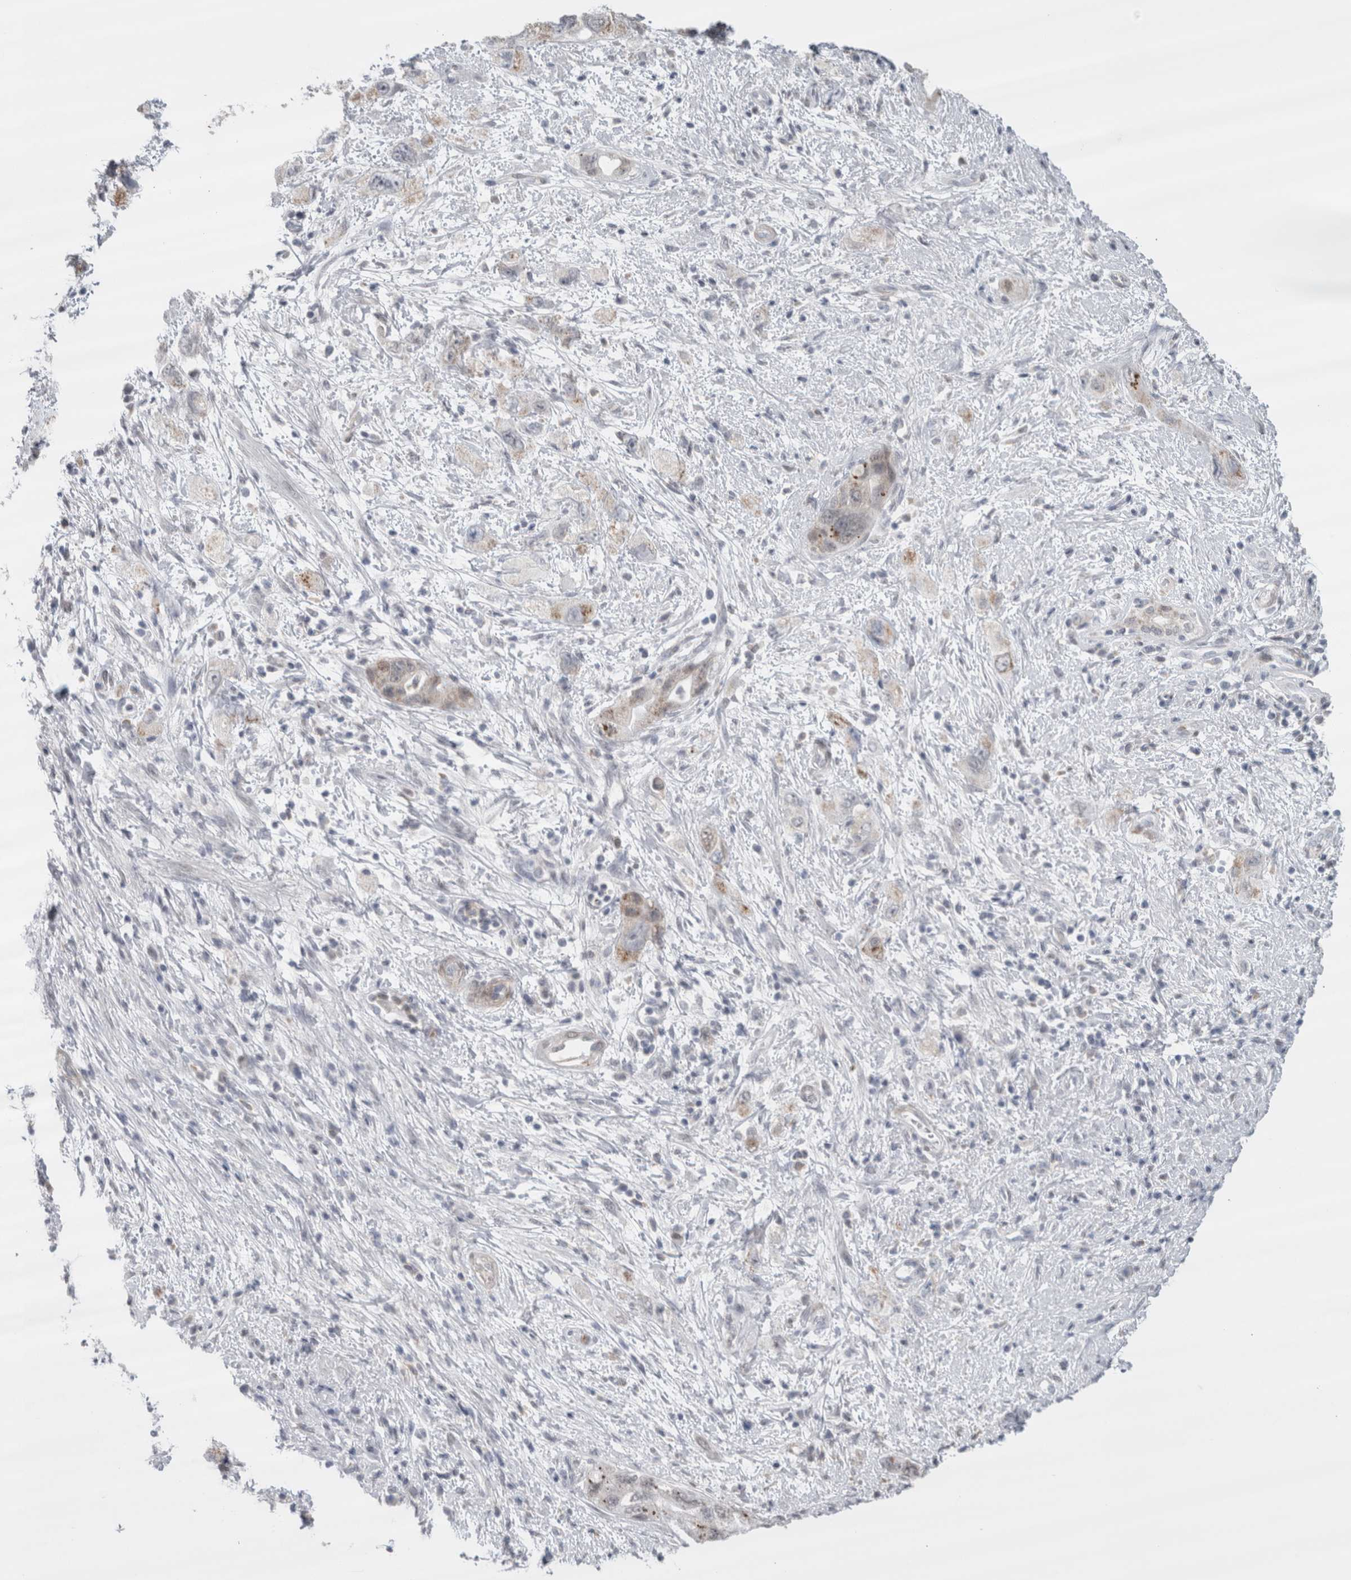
{"staining": {"intensity": "negative", "quantity": "none", "location": "none"}, "tissue": "pancreatic cancer", "cell_type": "Tumor cells", "image_type": "cancer", "snomed": [{"axis": "morphology", "description": "Adenocarcinoma, NOS"}, {"axis": "topography", "description": "Pancreas"}], "caption": "DAB immunohistochemical staining of human pancreatic cancer demonstrates no significant positivity in tumor cells. Brightfield microscopy of immunohistochemistry (IHC) stained with DAB (brown) and hematoxylin (blue), captured at high magnification.", "gene": "PLIN1", "patient": {"sex": "female", "age": 73}}